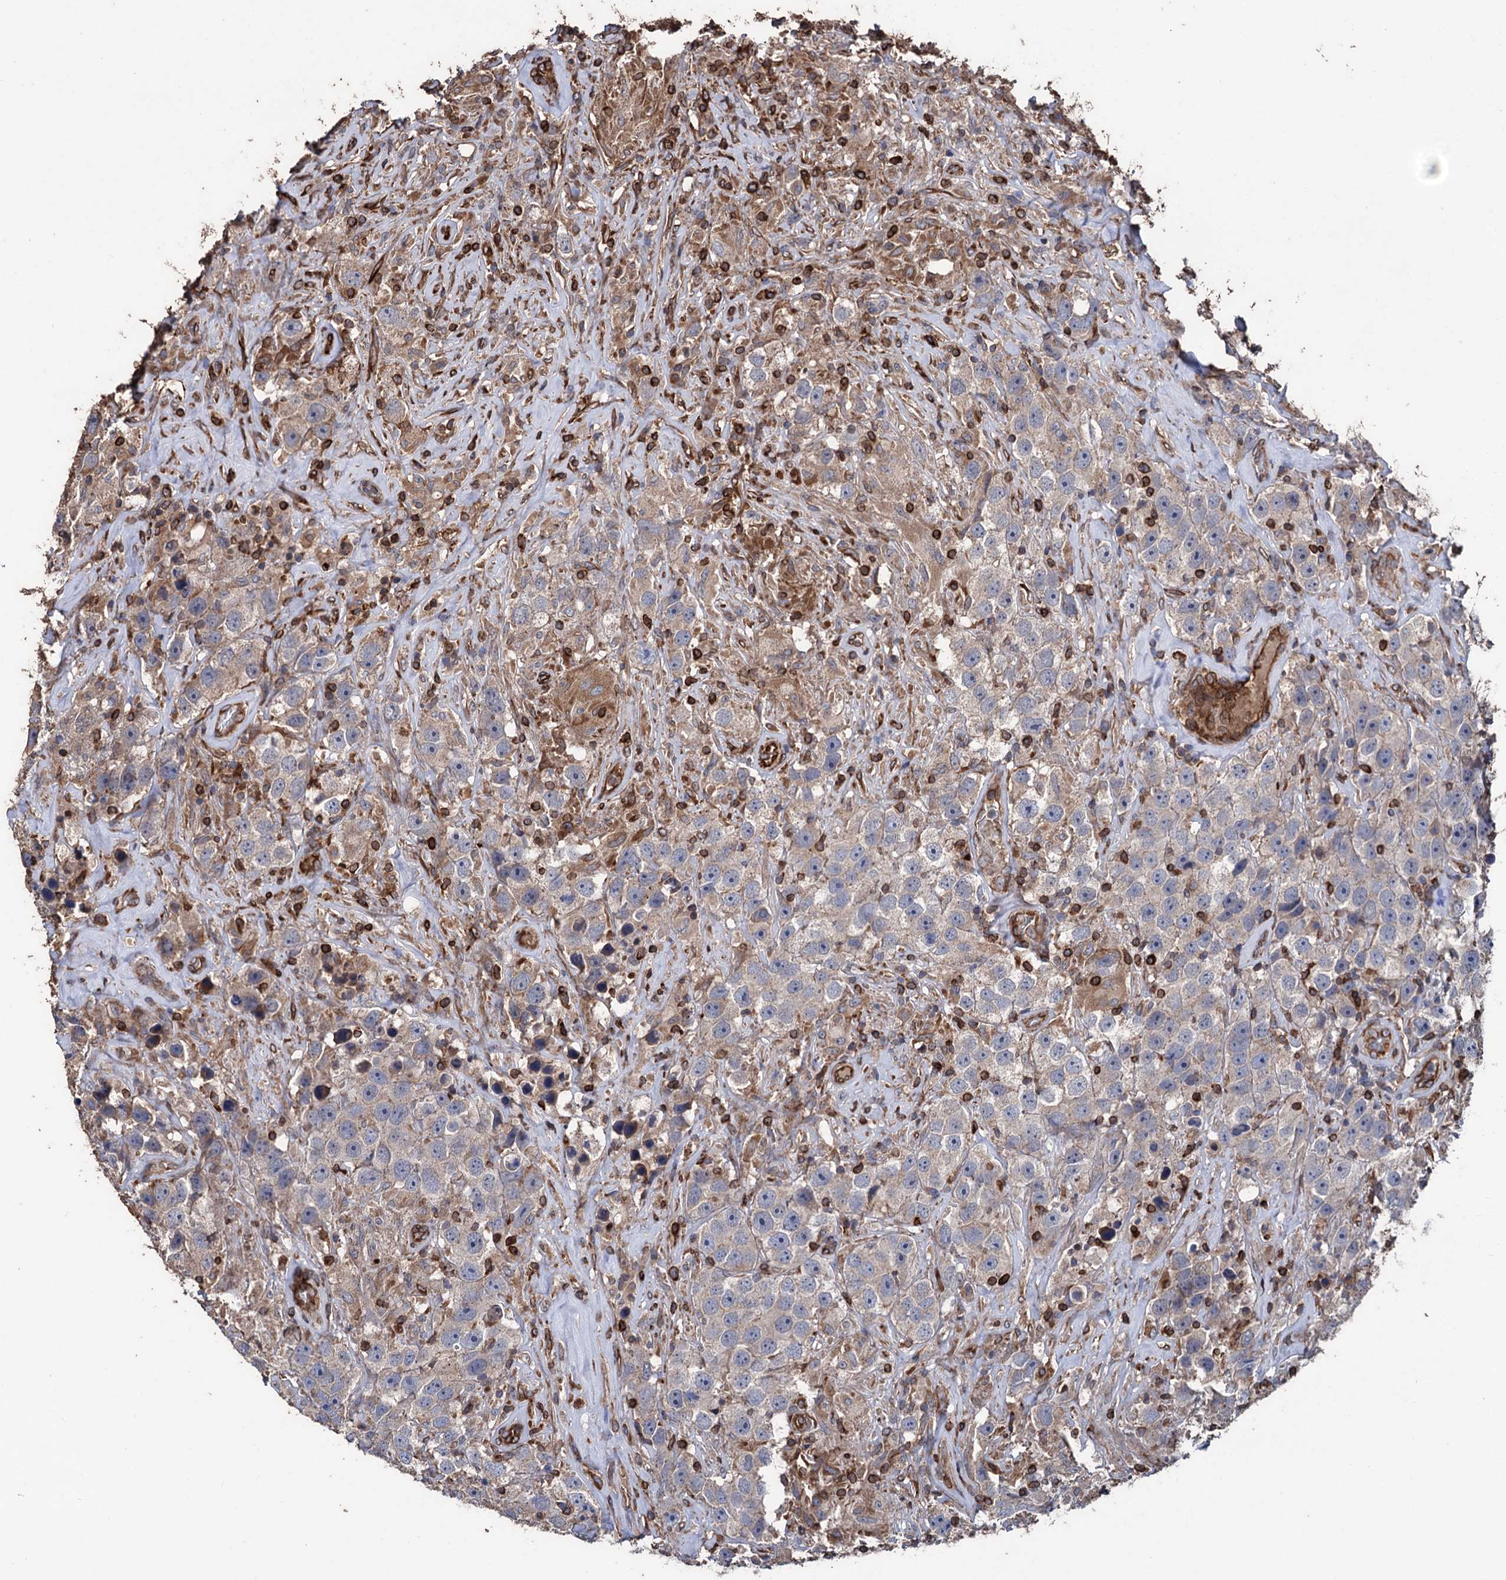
{"staining": {"intensity": "weak", "quantity": "<25%", "location": "cytoplasmic/membranous"}, "tissue": "testis cancer", "cell_type": "Tumor cells", "image_type": "cancer", "snomed": [{"axis": "morphology", "description": "Seminoma, NOS"}, {"axis": "topography", "description": "Testis"}], "caption": "Immunohistochemistry (IHC) photomicrograph of human testis cancer stained for a protein (brown), which shows no staining in tumor cells.", "gene": "STING1", "patient": {"sex": "male", "age": 49}}